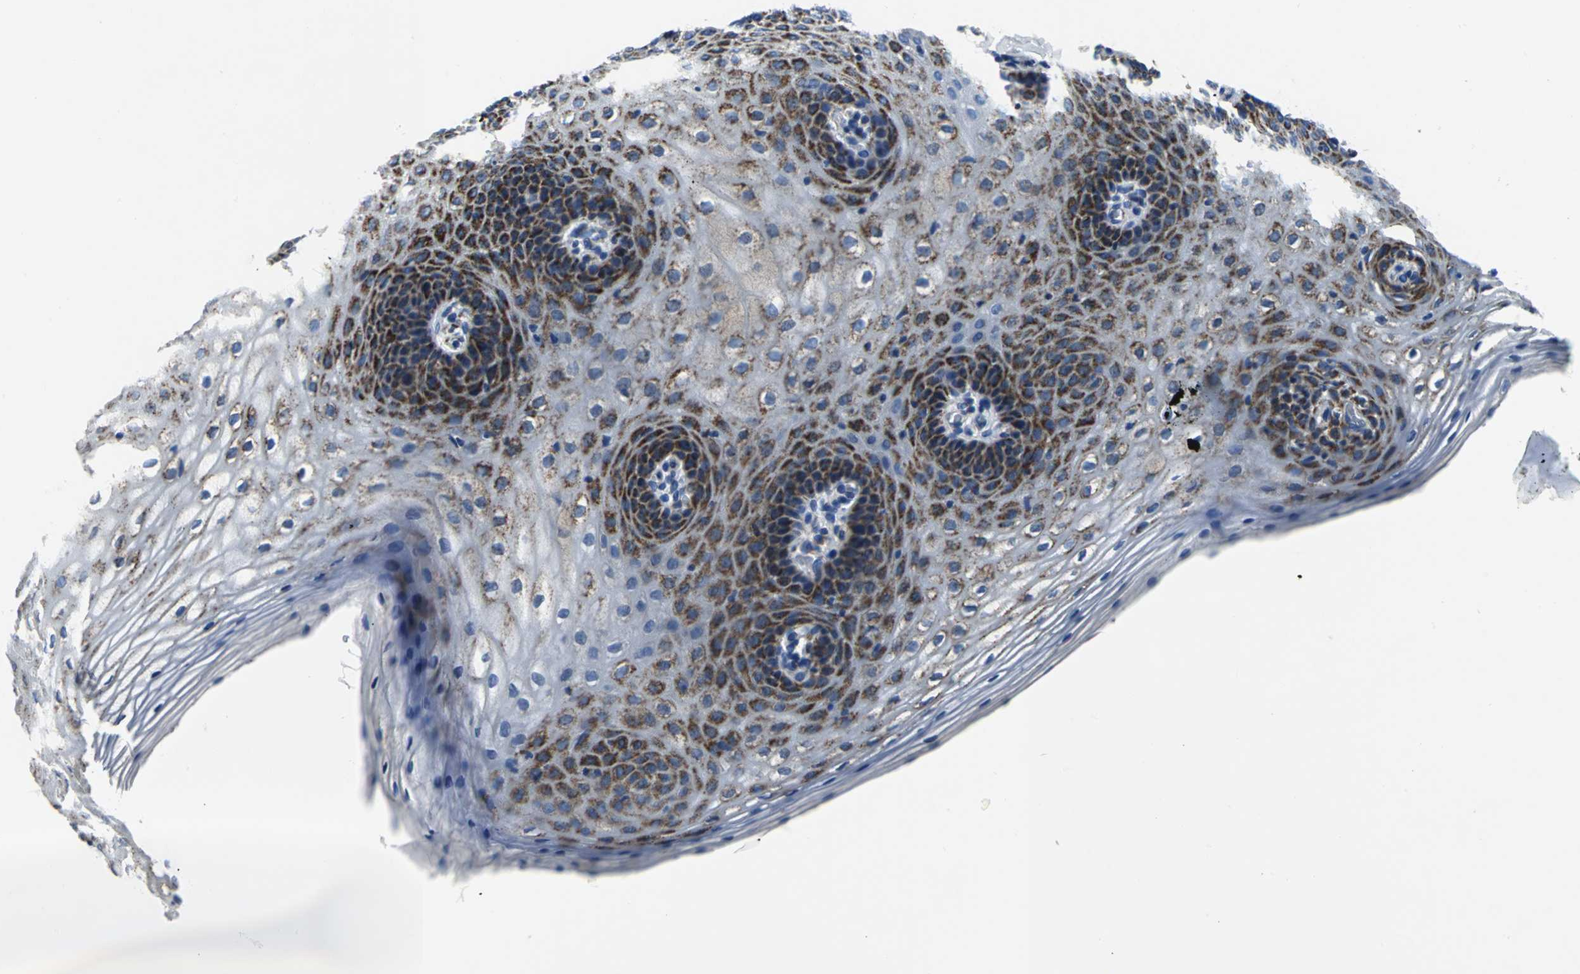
{"staining": {"intensity": "moderate", "quantity": "25%-75%", "location": "cytoplasmic/membranous"}, "tissue": "vagina", "cell_type": "Squamous epithelial cells", "image_type": "normal", "snomed": [{"axis": "morphology", "description": "Normal tissue, NOS"}, {"axis": "topography", "description": "Vagina"}], "caption": "Immunohistochemistry (IHC) photomicrograph of normal vagina: vagina stained using IHC exhibits medium levels of moderate protein expression localized specifically in the cytoplasmic/membranous of squamous epithelial cells, appearing as a cytoplasmic/membranous brown color.", "gene": "IFI6", "patient": {"sex": "female", "age": 55}}